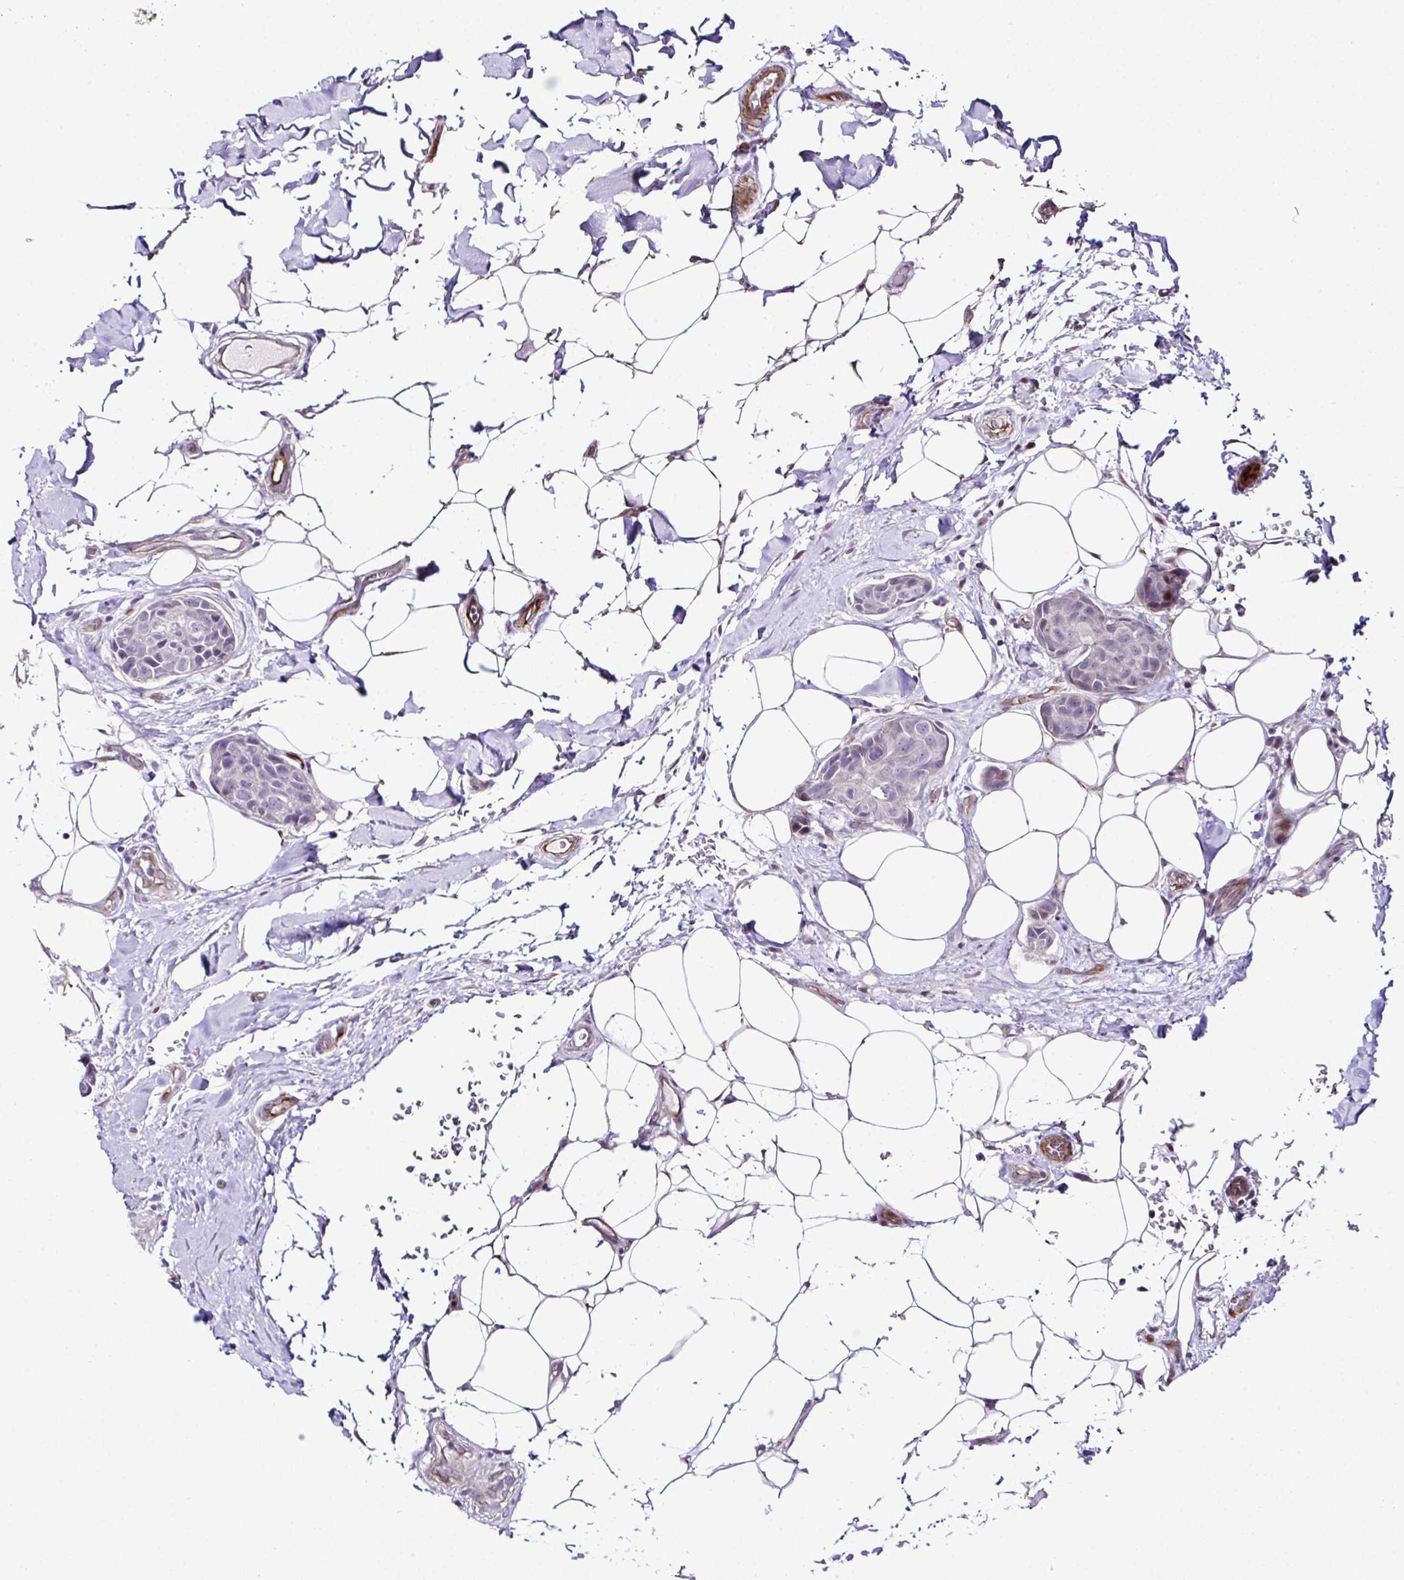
{"staining": {"intensity": "negative", "quantity": "none", "location": "none"}, "tissue": "breast cancer", "cell_type": "Tumor cells", "image_type": "cancer", "snomed": [{"axis": "morphology", "description": "Duct carcinoma"}, {"axis": "topography", "description": "Breast"}, {"axis": "topography", "description": "Lymph node"}], "caption": "This histopathology image is of breast cancer (intraductal carcinoma) stained with immunohistochemistry to label a protein in brown with the nuclei are counter-stained blue. There is no staining in tumor cells.", "gene": "FBXO34", "patient": {"sex": "female", "age": 80}}